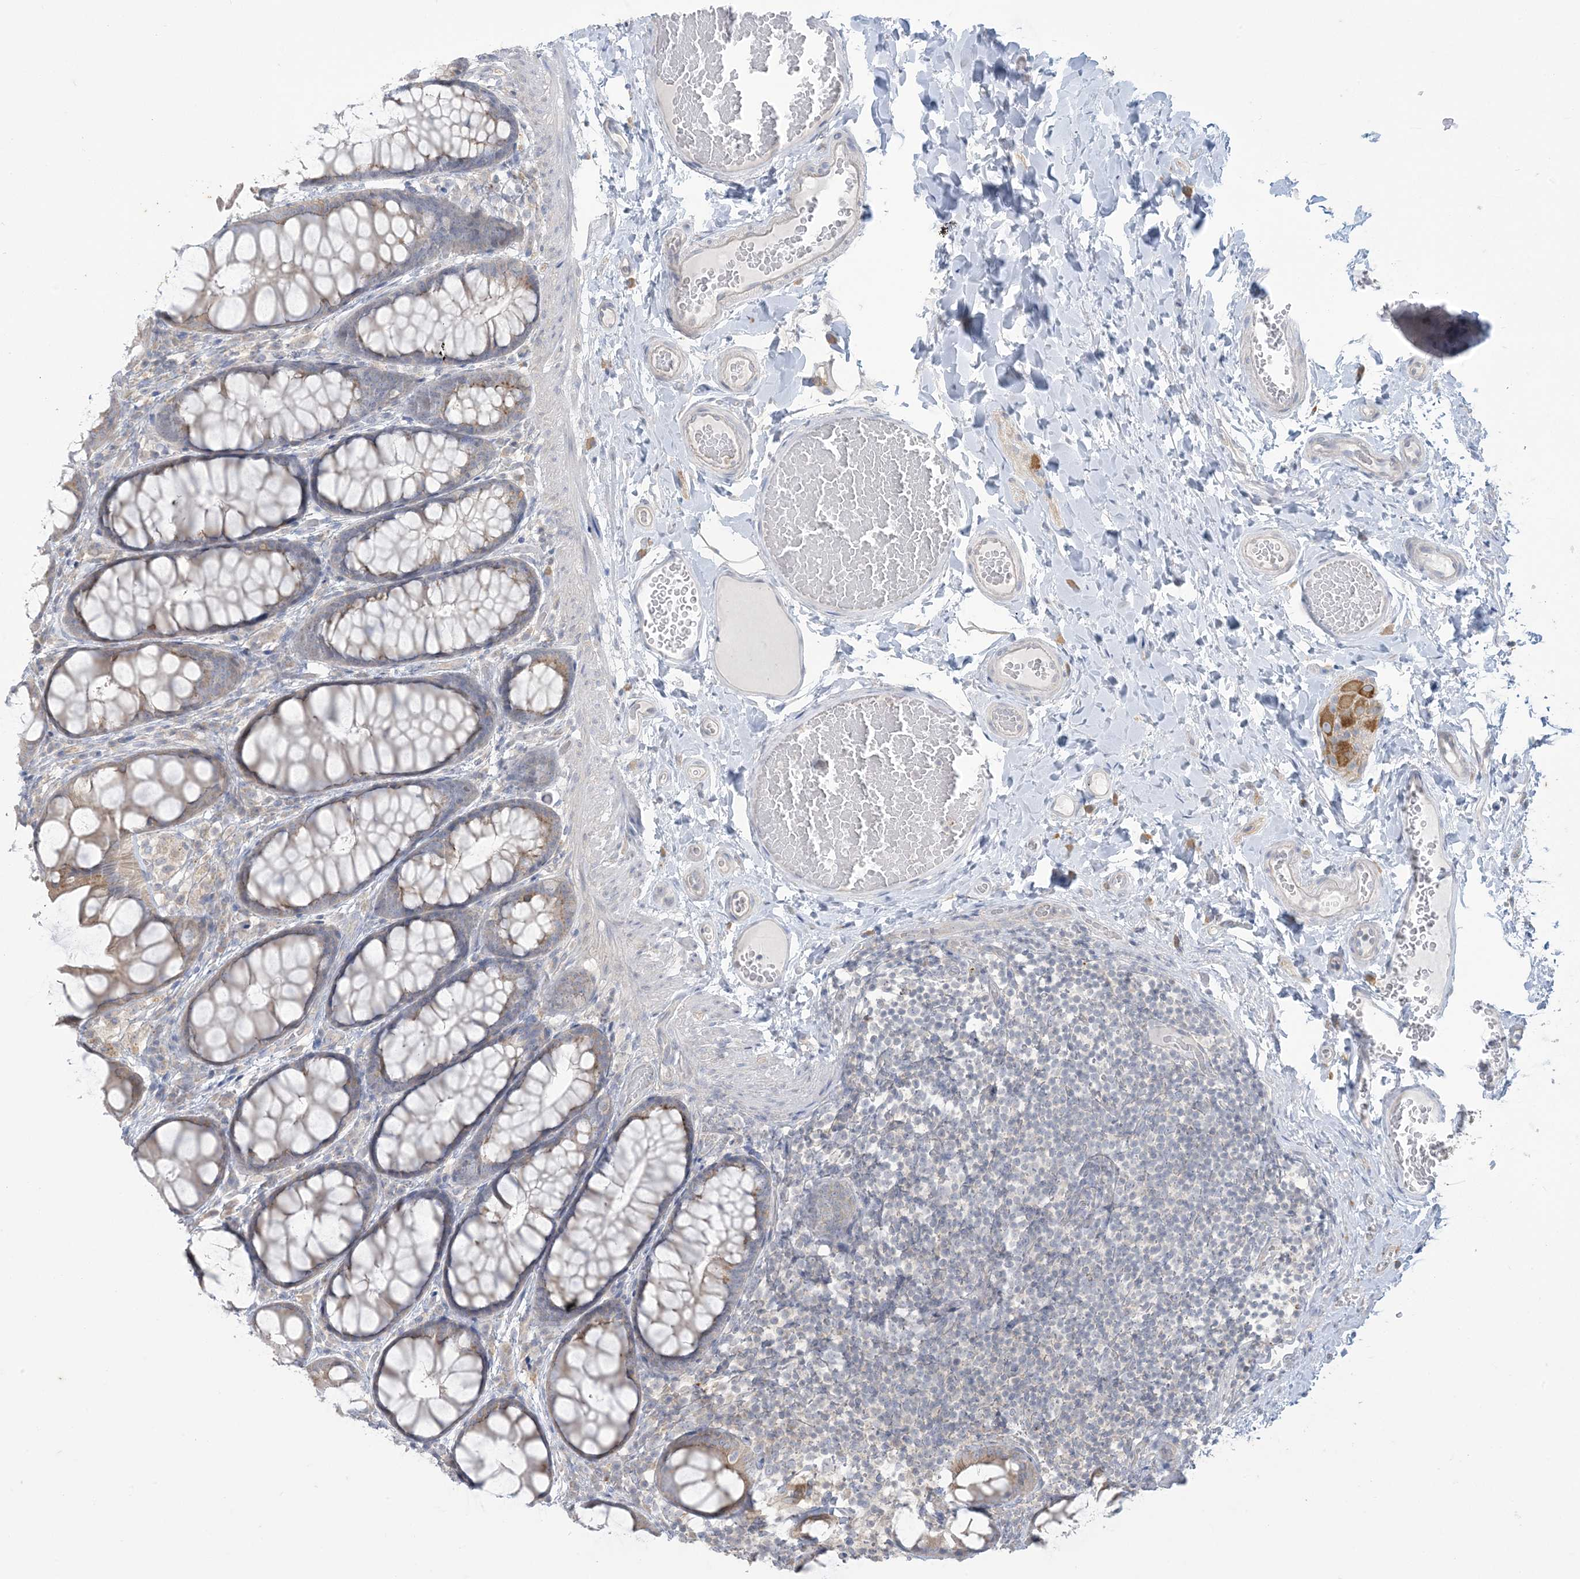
{"staining": {"intensity": "negative", "quantity": "none", "location": "none"}, "tissue": "colon", "cell_type": "Endothelial cells", "image_type": "normal", "snomed": [{"axis": "morphology", "description": "Normal tissue, NOS"}, {"axis": "topography", "description": "Colon"}], "caption": "An immunohistochemistry photomicrograph of benign colon is shown. There is no staining in endothelial cells of colon.", "gene": "KIF3A", "patient": {"sex": "male", "age": 47}}